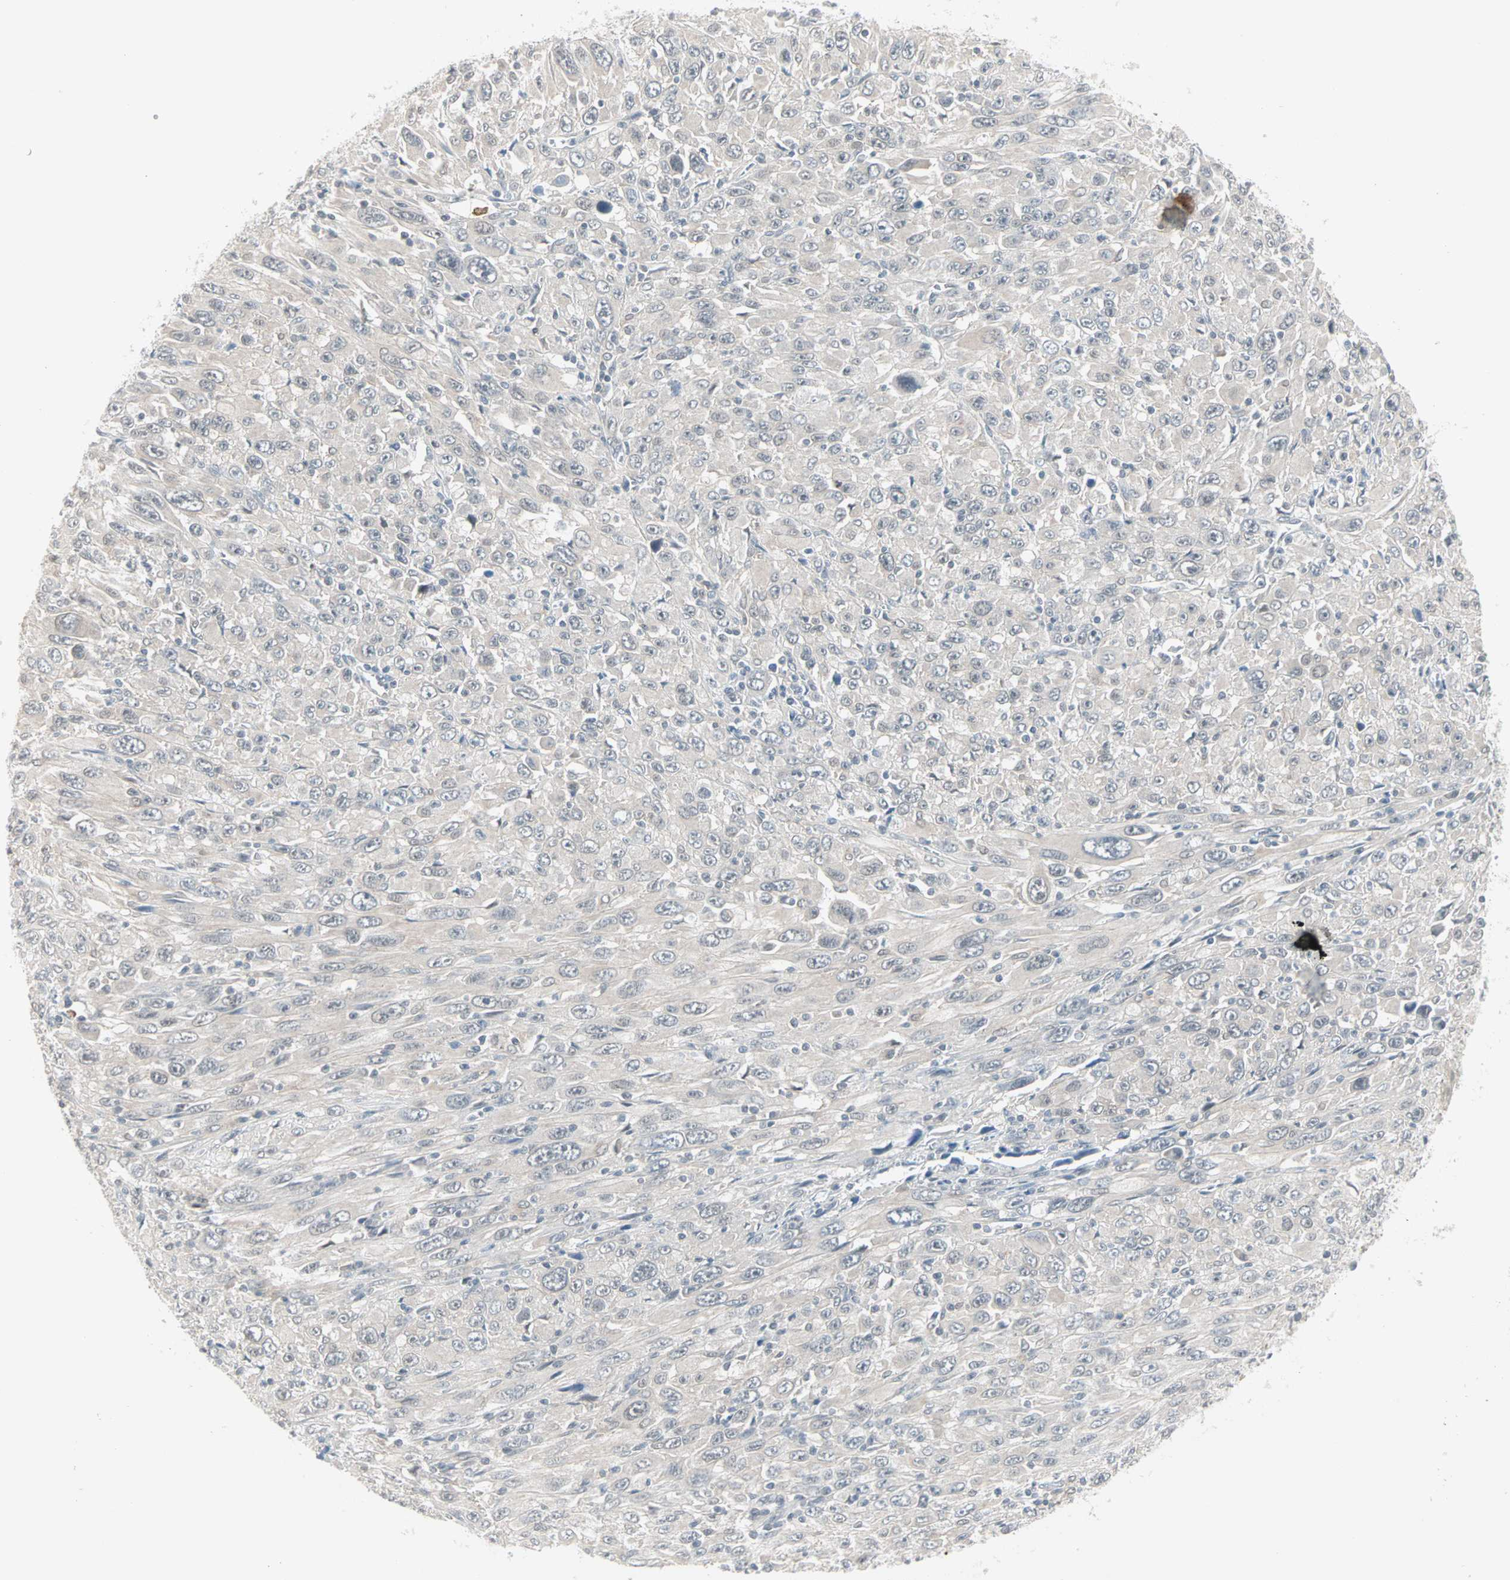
{"staining": {"intensity": "negative", "quantity": "none", "location": "none"}, "tissue": "melanoma", "cell_type": "Tumor cells", "image_type": "cancer", "snomed": [{"axis": "morphology", "description": "Malignant melanoma, Metastatic site"}, {"axis": "topography", "description": "Skin"}], "caption": "This is an immunohistochemistry (IHC) histopathology image of malignant melanoma (metastatic site). There is no staining in tumor cells.", "gene": "PTPA", "patient": {"sex": "female", "age": 56}}